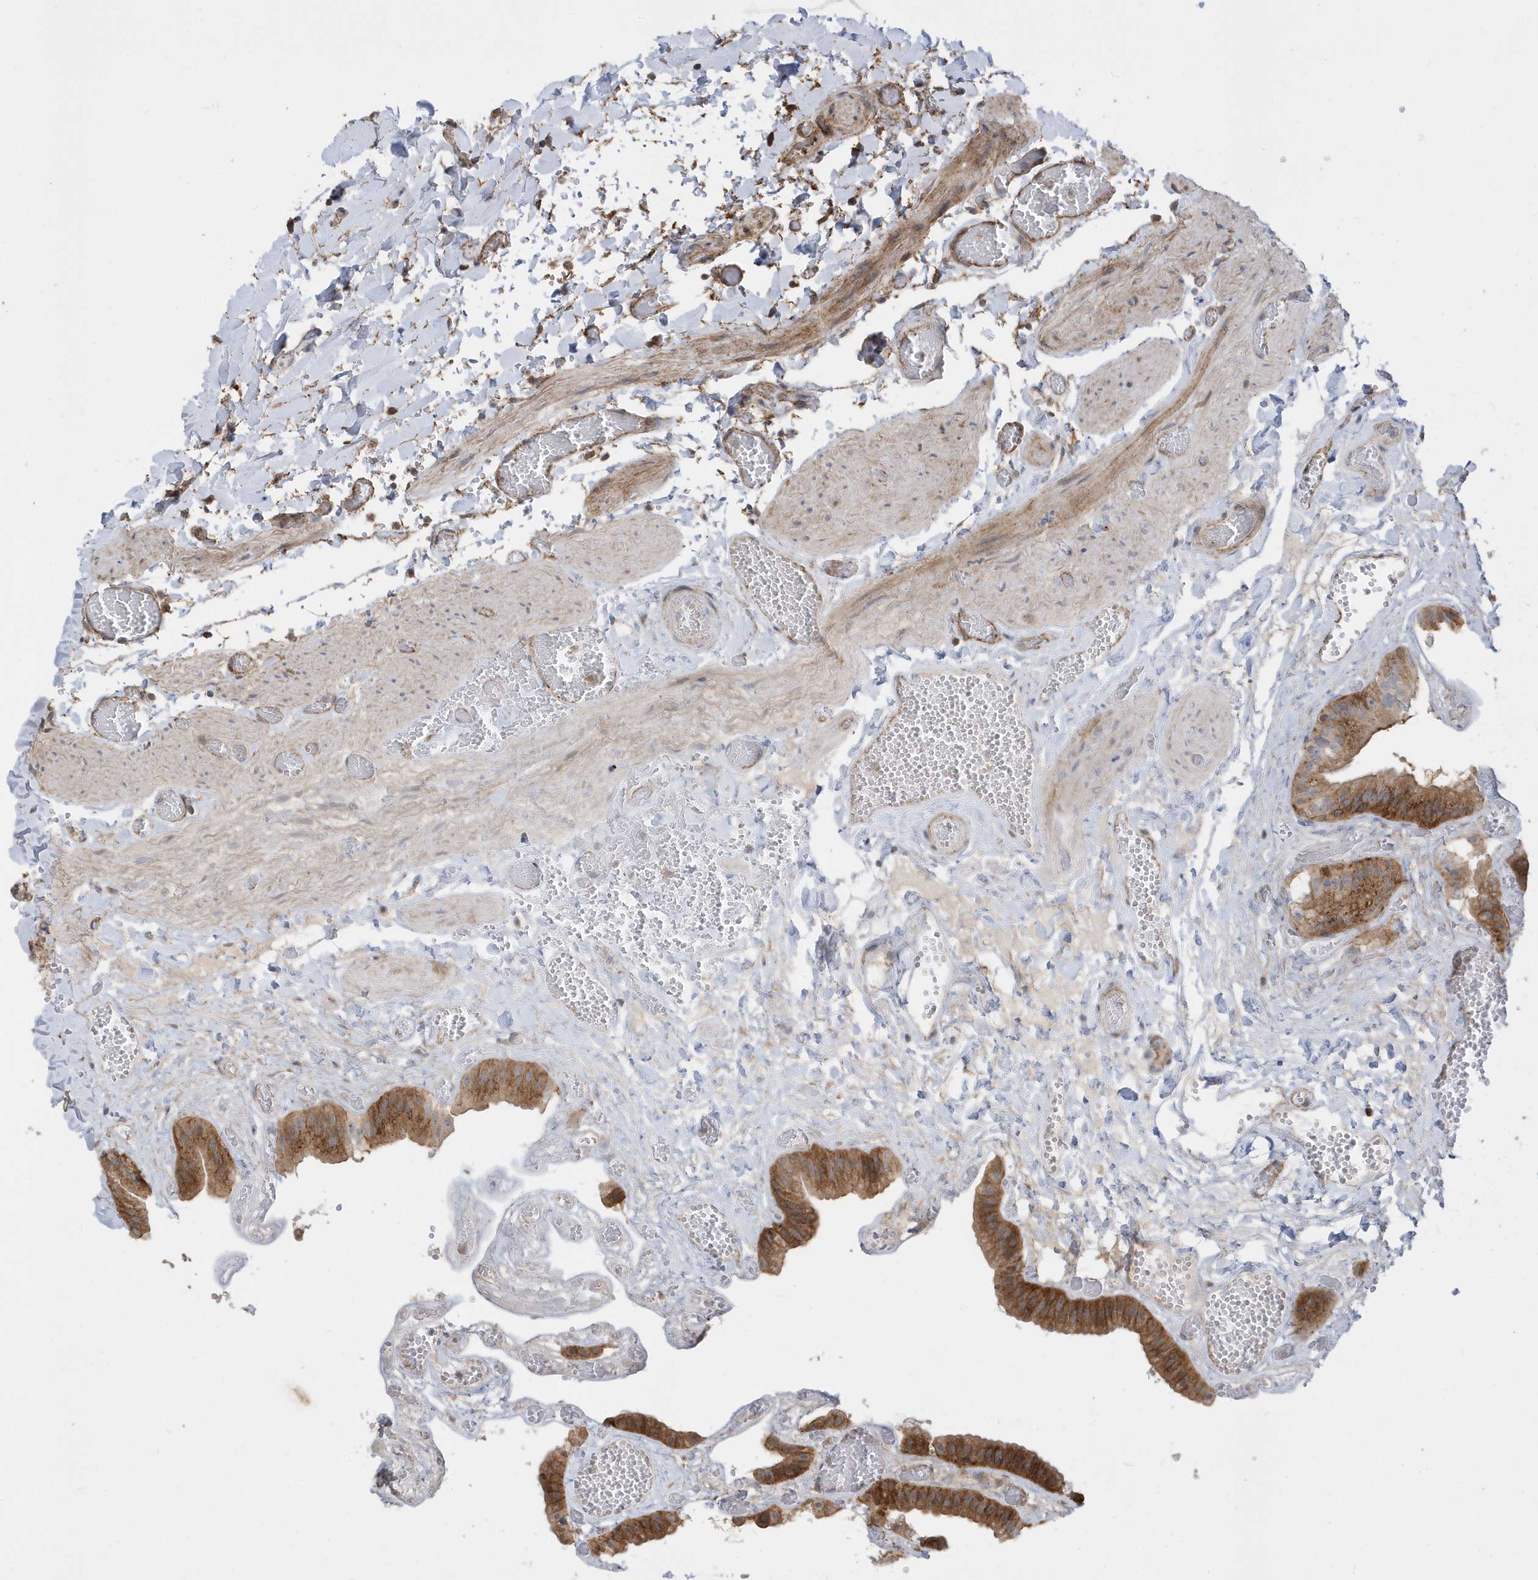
{"staining": {"intensity": "moderate", "quantity": ">75%", "location": "cytoplasmic/membranous"}, "tissue": "gallbladder", "cell_type": "Glandular cells", "image_type": "normal", "snomed": [{"axis": "morphology", "description": "Normal tissue, NOS"}, {"axis": "topography", "description": "Gallbladder"}], "caption": "Immunohistochemical staining of normal human gallbladder demonstrates medium levels of moderate cytoplasmic/membranous staining in approximately >75% of glandular cells. The staining was performed using DAB (3,3'-diaminobenzidine) to visualize the protein expression in brown, while the nuclei were stained in blue with hematoxylin (Magnification: 20x).", "gene": "HRH4", "patient": {"sex": "female", "age": 64}}